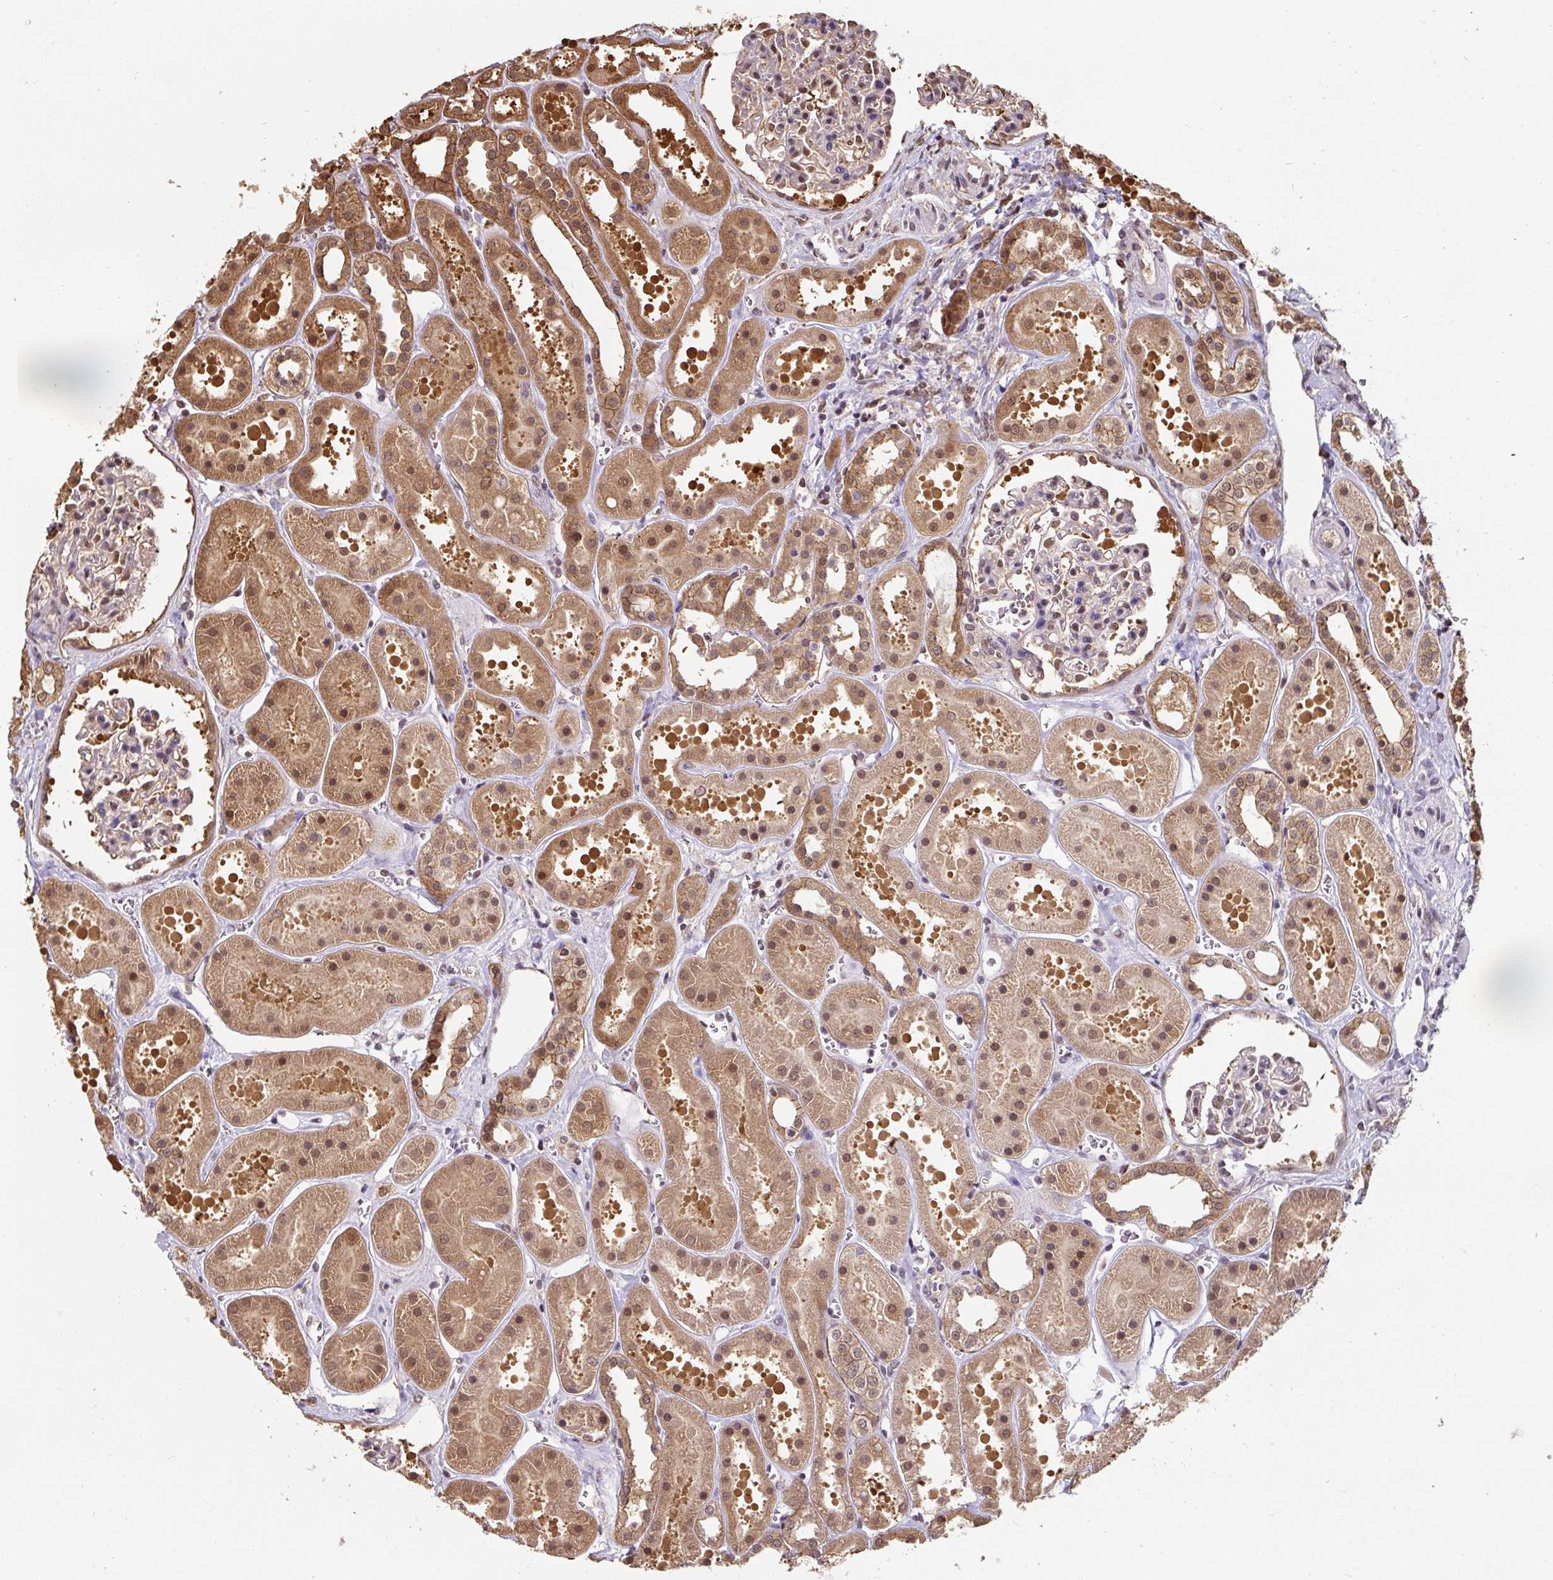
{"staining": {"intensity": "moderate", "quantity": "<25%", "location": "nuclear"}, "tissue": "kidney", "cell_type": "Cells in glomeruli", "image_type": "normal", "snomed": [{"axis": "morphology", "description": "Normal tissue, NOS"}, {"axis": "topography", "description": "Kidney"}], "caption": "Moderate nuclear expression is appreciated in approximately <25% of cells in glomeruli in unremarkable kidney.", "gene": "ST13", "patient": {"sex": "female", "age": 41}}